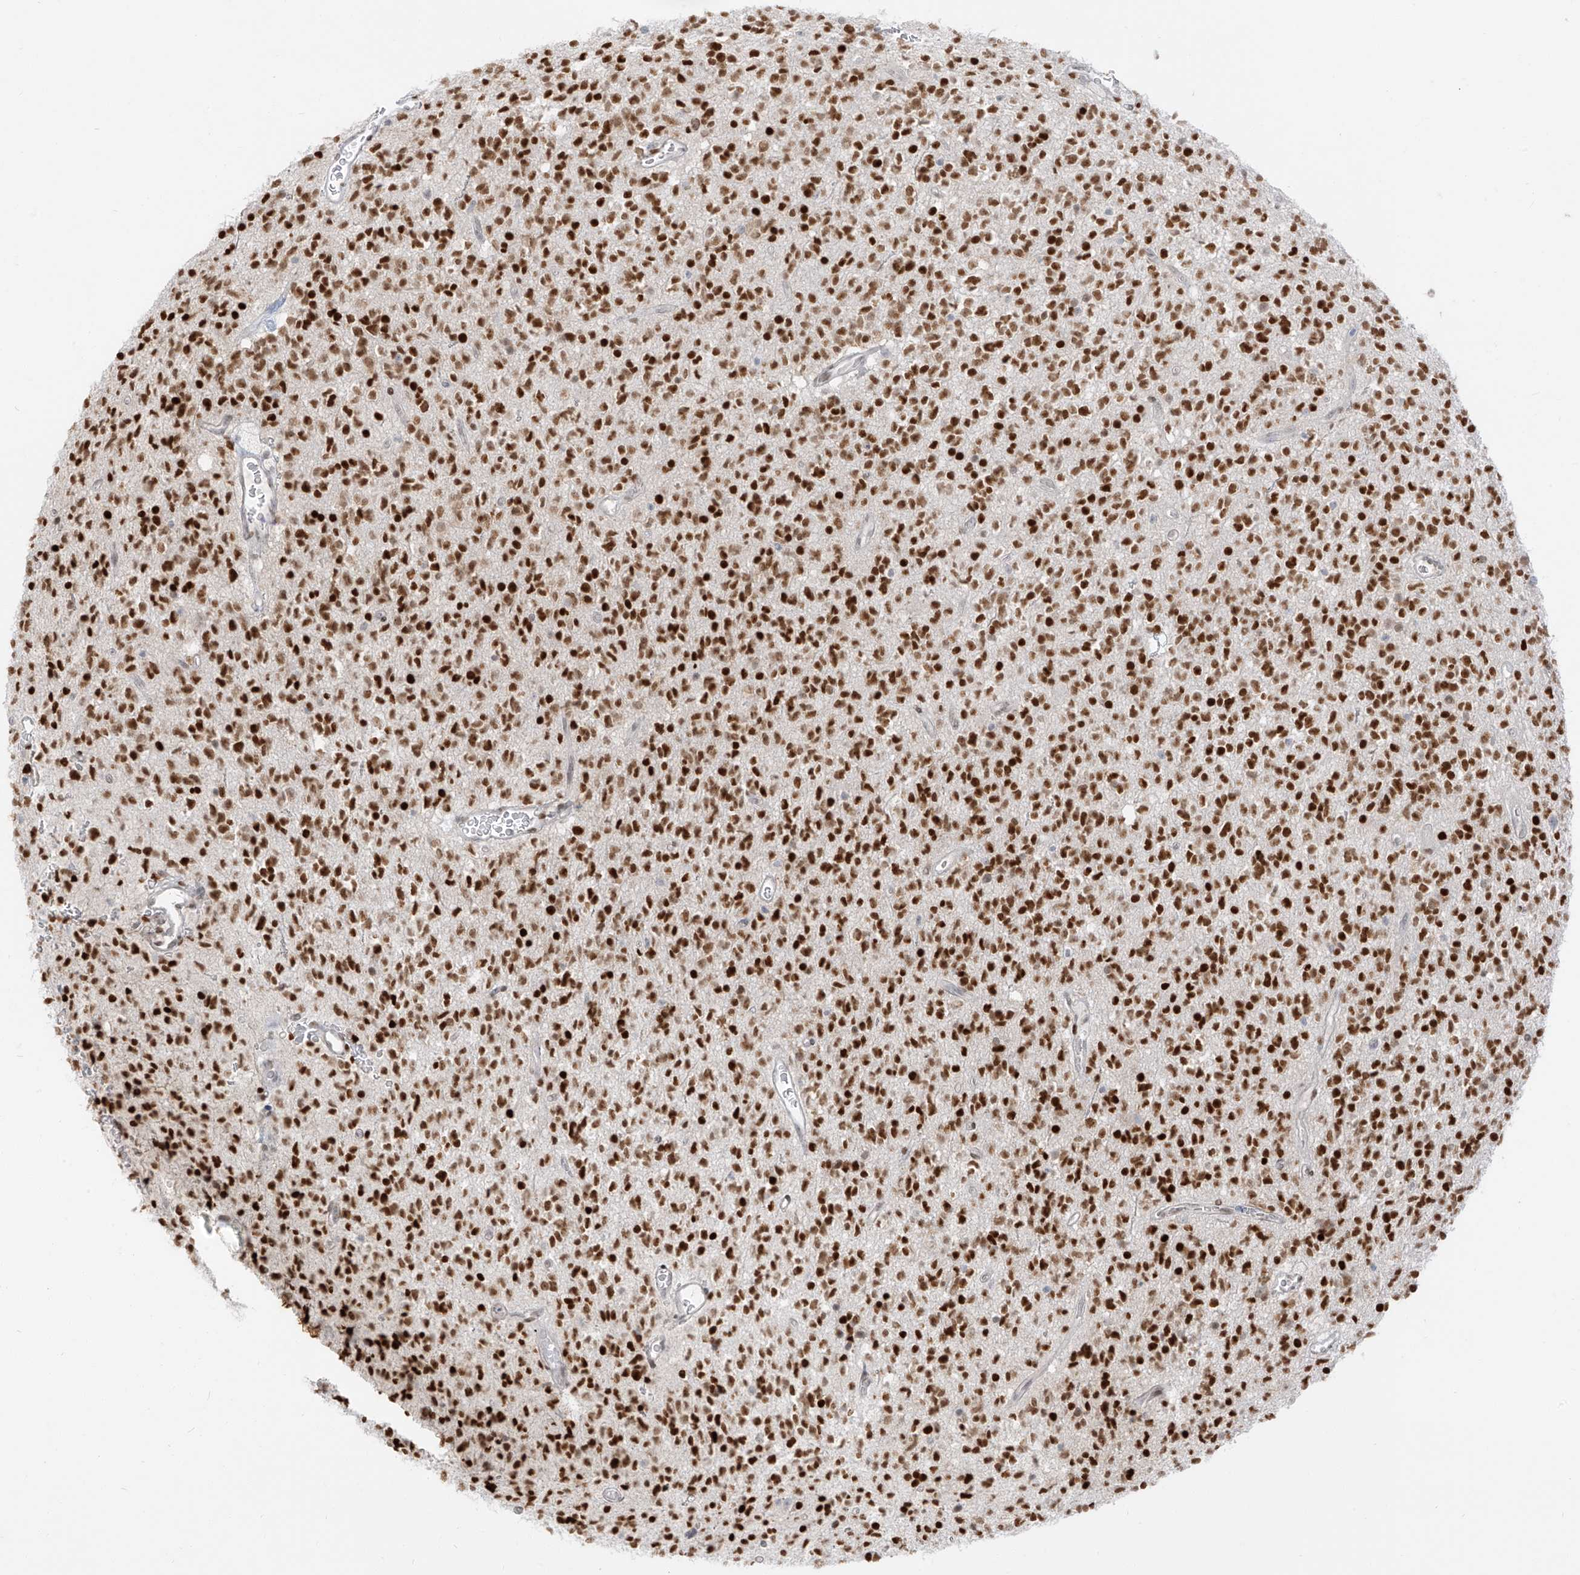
{"staining": {"intensity": "strong", "quantity": ">75%", "location": "nuclear"}, "tissue": "glioma", "cell_type": "Tumor cells", "image_type": "cancer", "snomed": [{"axis": "morphology", "description": "Glioma, malignant, High grade"}, {"axis": "topography", "description": "Brain"}], "caption": "A high amount of strong nuclear staining is appreciated in about >75% of tumor cells in glioma tissue. (Brightfield microscopy of DAB IHC at high magnification).", "gene": "ZNF774", "patient": {"sex": "male", "age": 34}}